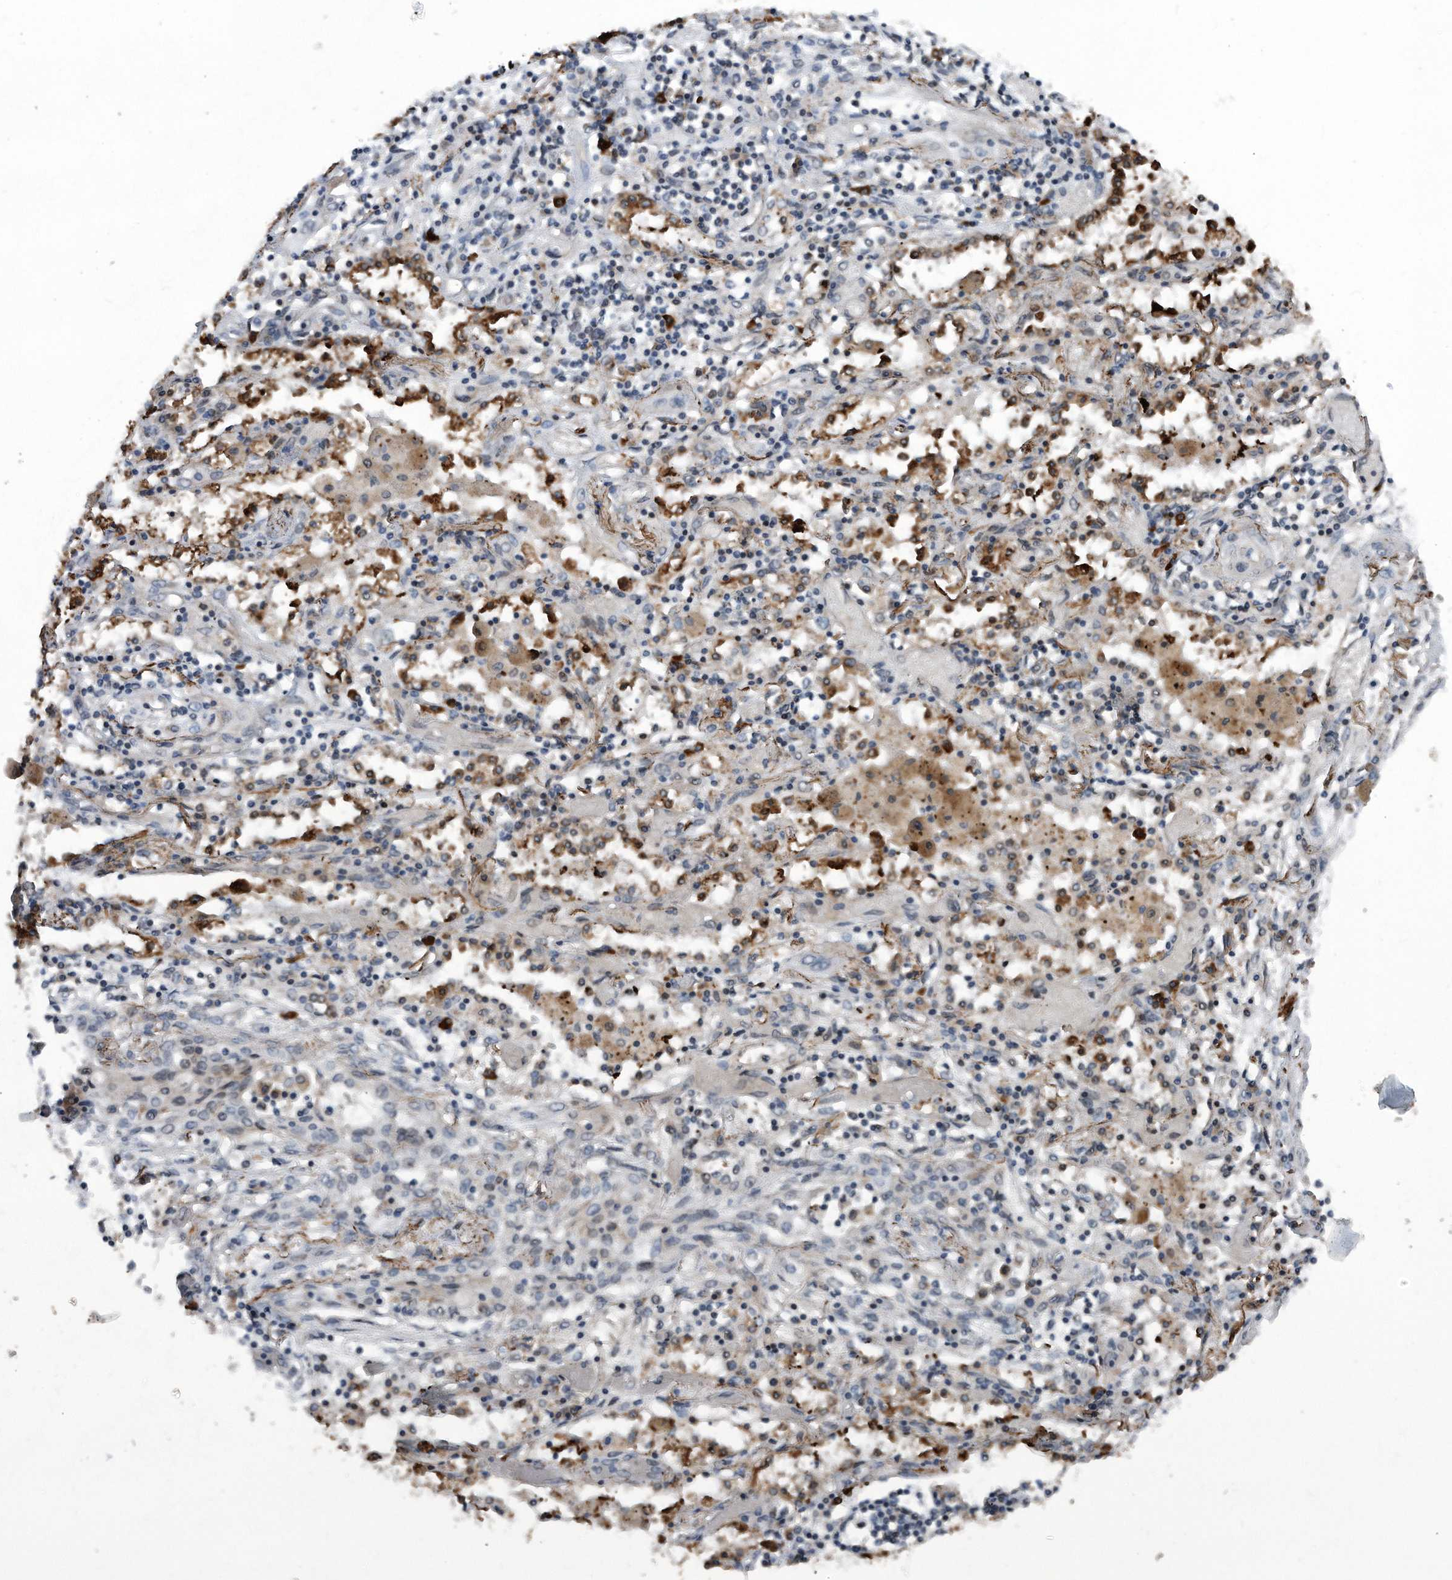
{"staining": {"intensity": "negative", "quantity": "none", "location": "none"}, "tissue": "lung cancer", "cell_type": "Tumor cells", "image_type": "cancer", "snomed": [{"axis": "morphology", "description": "Squamous cell carcinoma, NOS"}, {"axis": "topography", "description": "Lung"}], "caption": "The image demonstrates no staining of tumor cells in squamous cell carcinoma (lung).", "gene": "DST", "patient": {"sex": "female", "age": 47}}